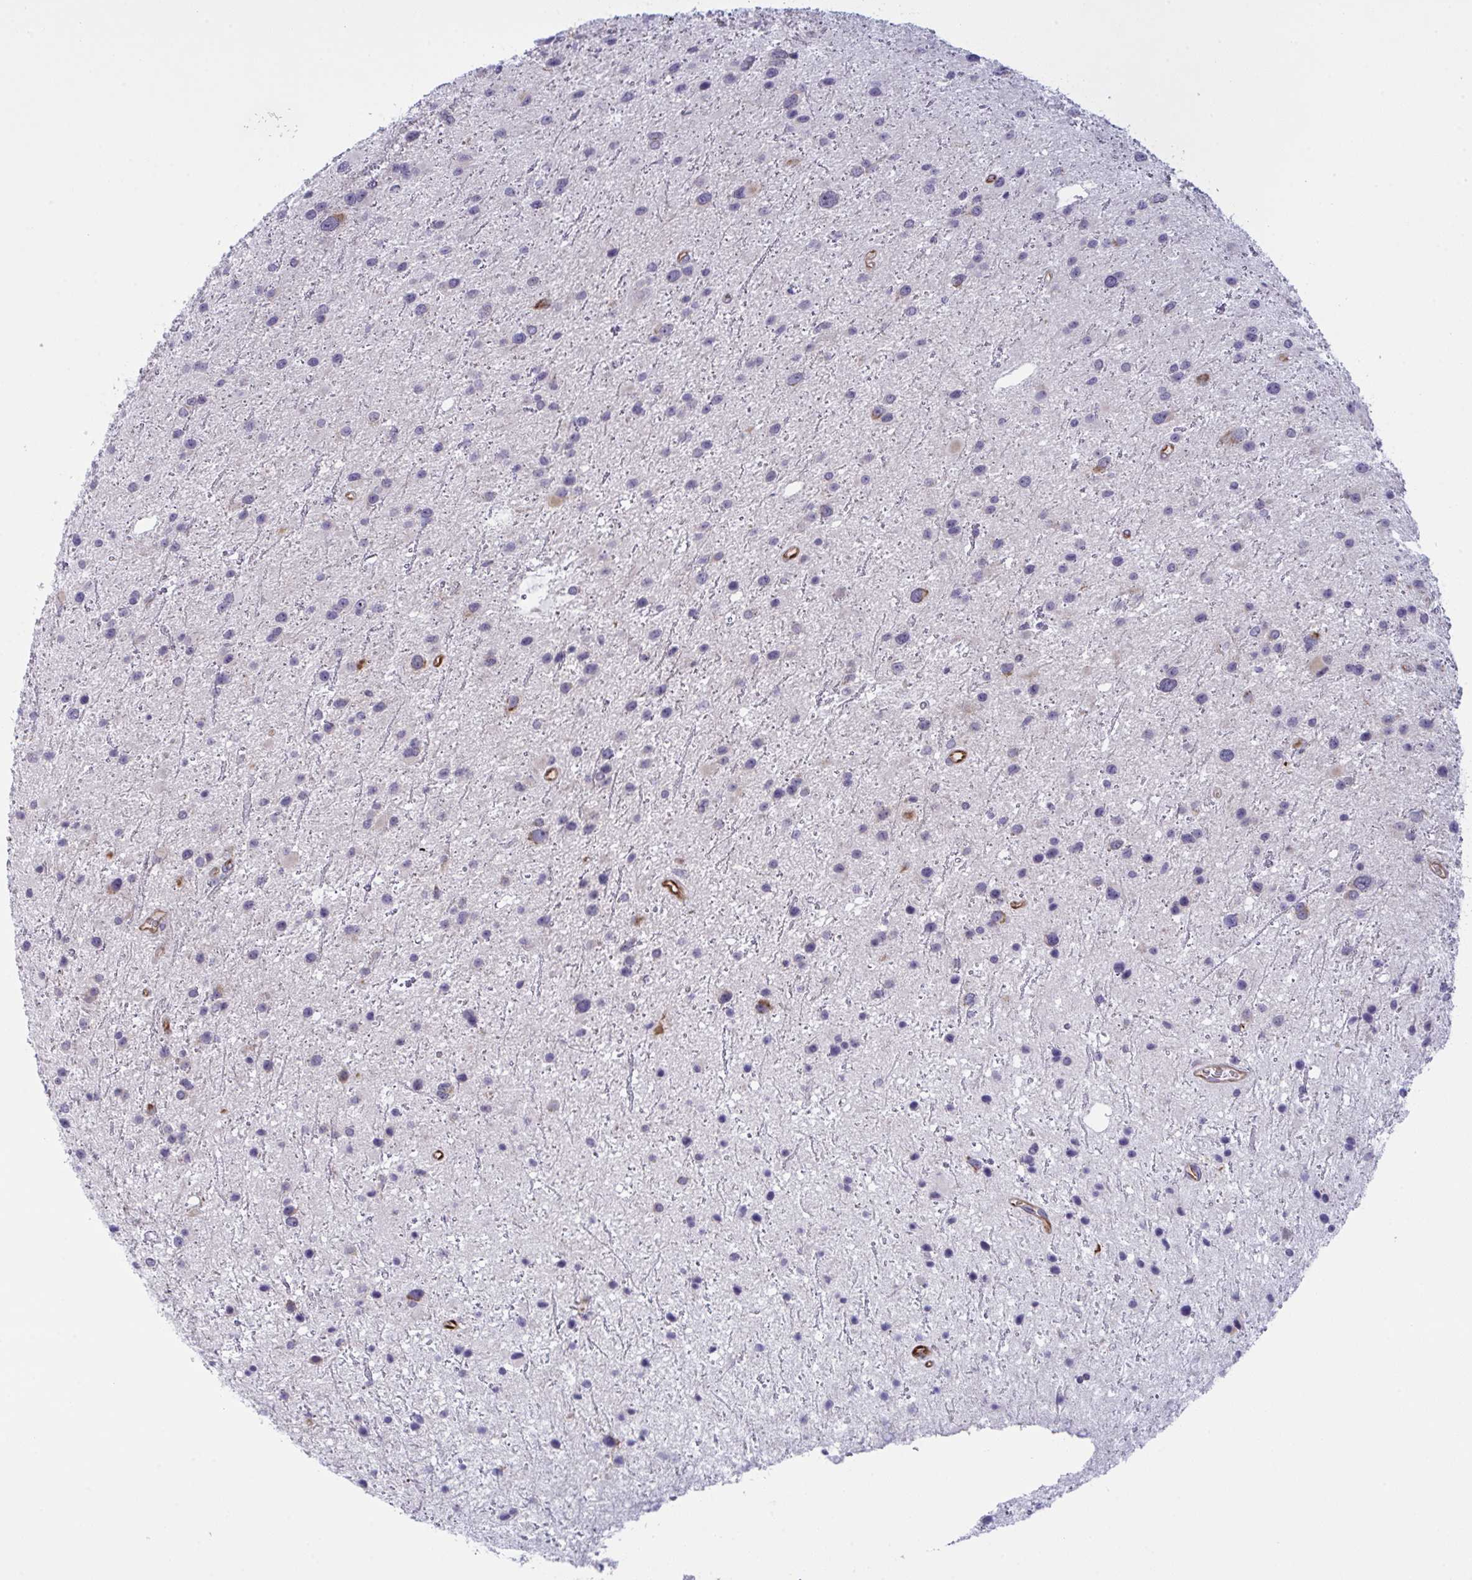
{"staining": {"intensity": "negative", "quantity": "none", "location": "none"}, "tissue": "glioma", "cell_type": "Tumor cells", "image_type": "cancer", "snomed": [{"axis": "morphology", "description": "Glioma, malignant, Low grade"}, {"axis": "topography", "description": "Brain"}], "caption": "Tumor cells show no significant protein staining in glioma.", "gene": "DCBLD1", "patient": {"sex": "female", "age": 32}}